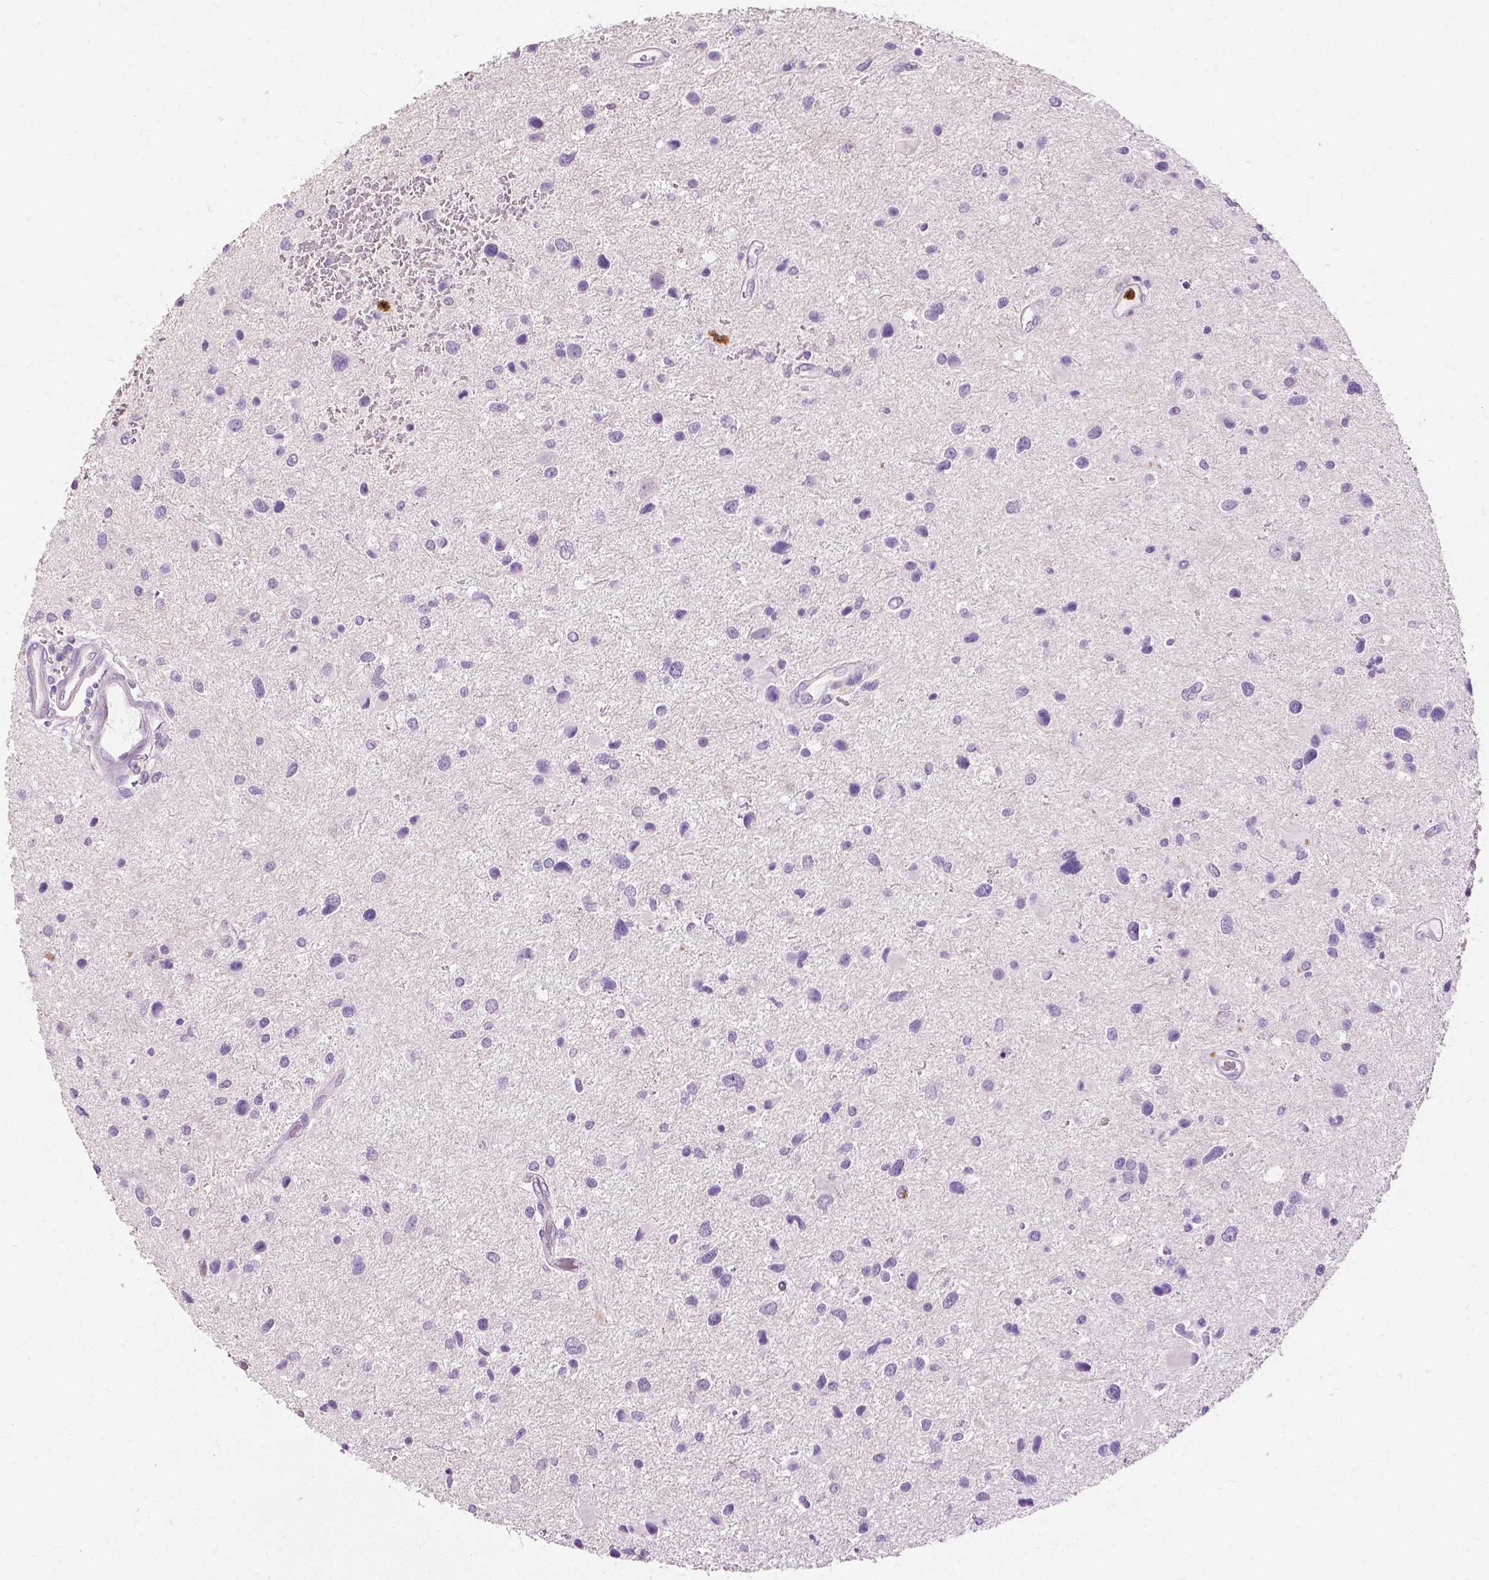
{"staining": {"intensity": "negative", "quantity": "none", "location": "none"}, "tissue": "glioma", "cell_type": "Tumor cells", "image_type": "cancer", "snomed": [{"axis": "morphology", "description": "Glioma, malignant, Low grade"}, {"axis": "topography", "description": "Brain"}], "caption": "This is an IHC image of human glioma. There is no positivity in tumor cells.", "gene": "CXCR2", "patient": {"sex": "female", "age": 32}}